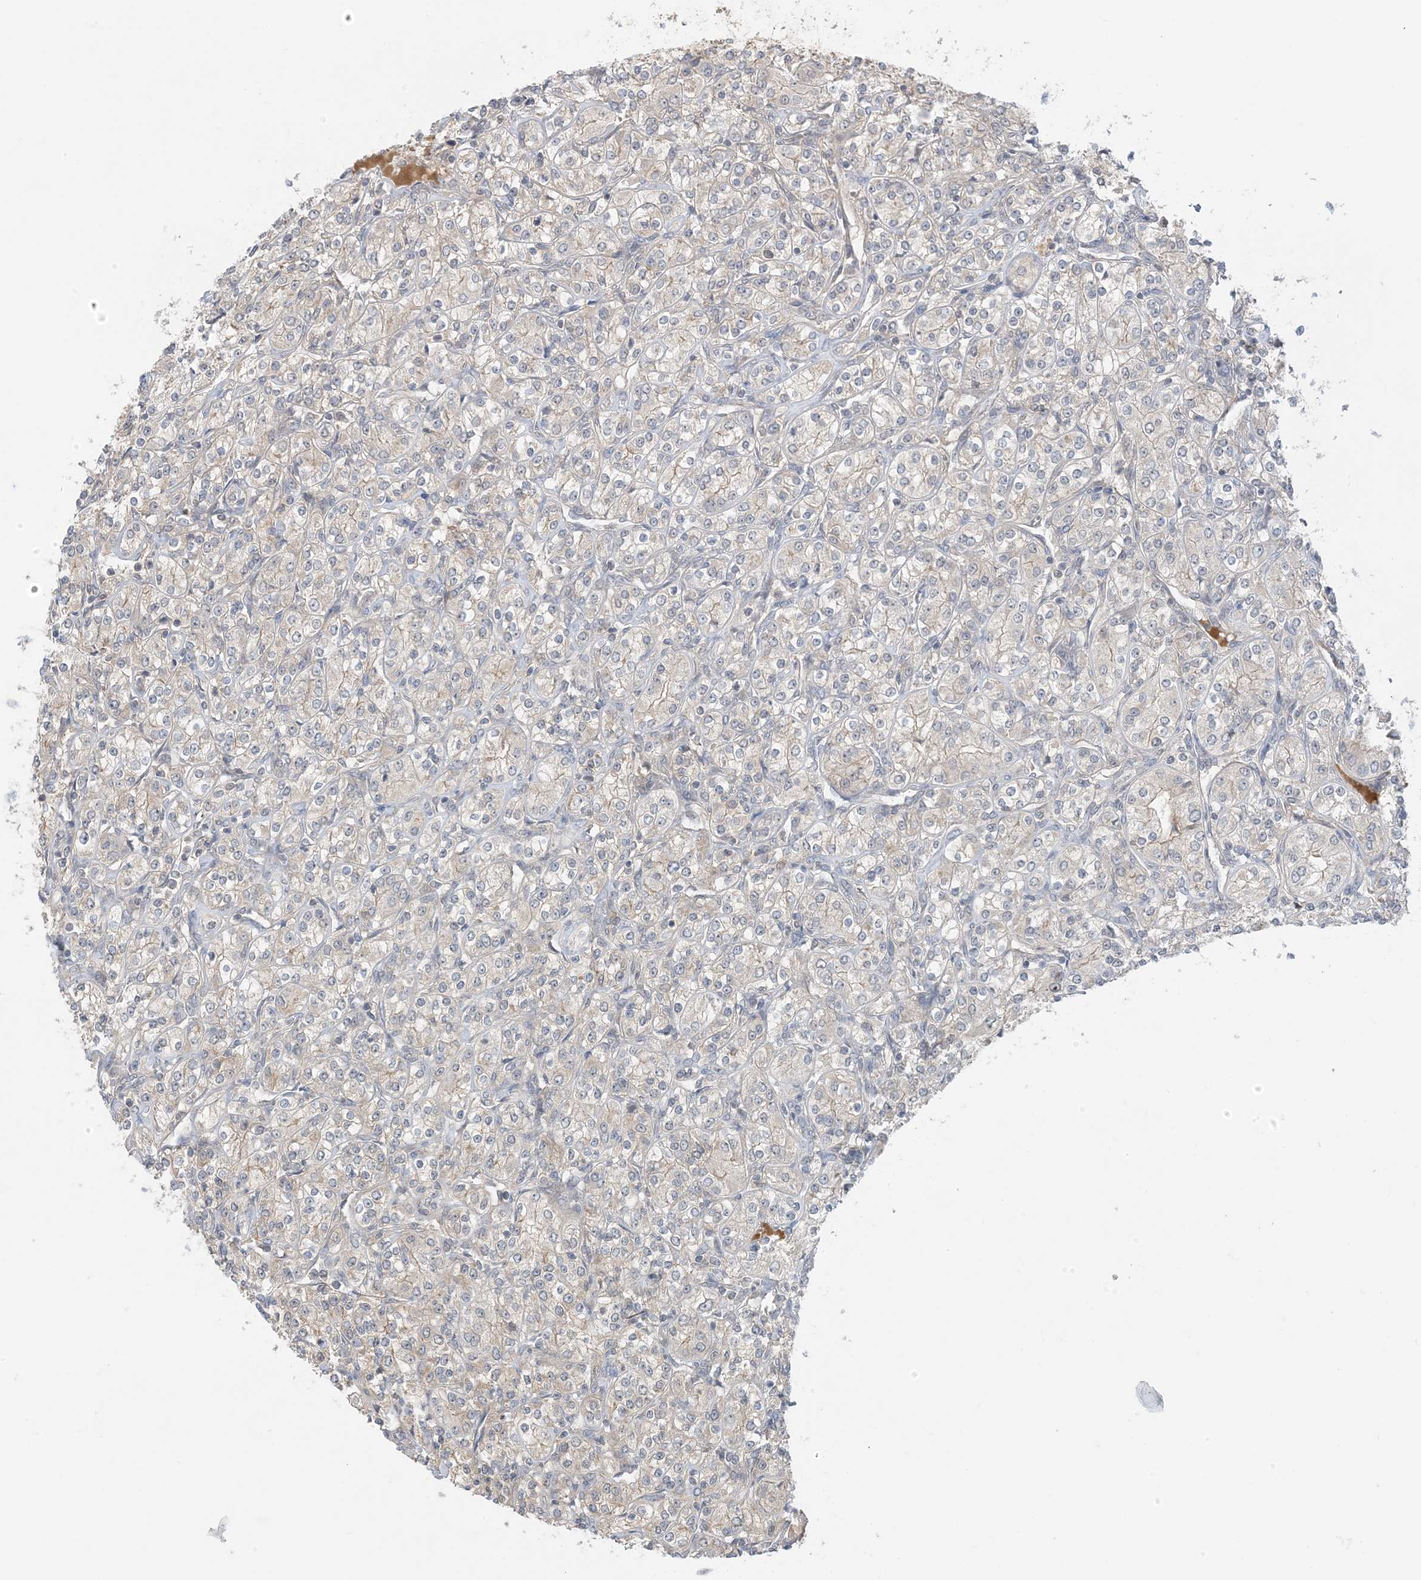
{"staining": {"intensity": "negative", "quantity": "none", "location": "none"}, "tissue": "renal cancer", "cell_type": "Tumor cells", "image_type": "cancer", "snomed": [{"axis": "morphology", "description": "Adenocarcinoma, NOS"}, {"axis": "topography", "description": "Kidney"}], "caption": "Tumor cells show no significant protein expression in renal adenocarcinoma.", "gene": "WDR26", "patient": {"sex": "male", "age": 77}}